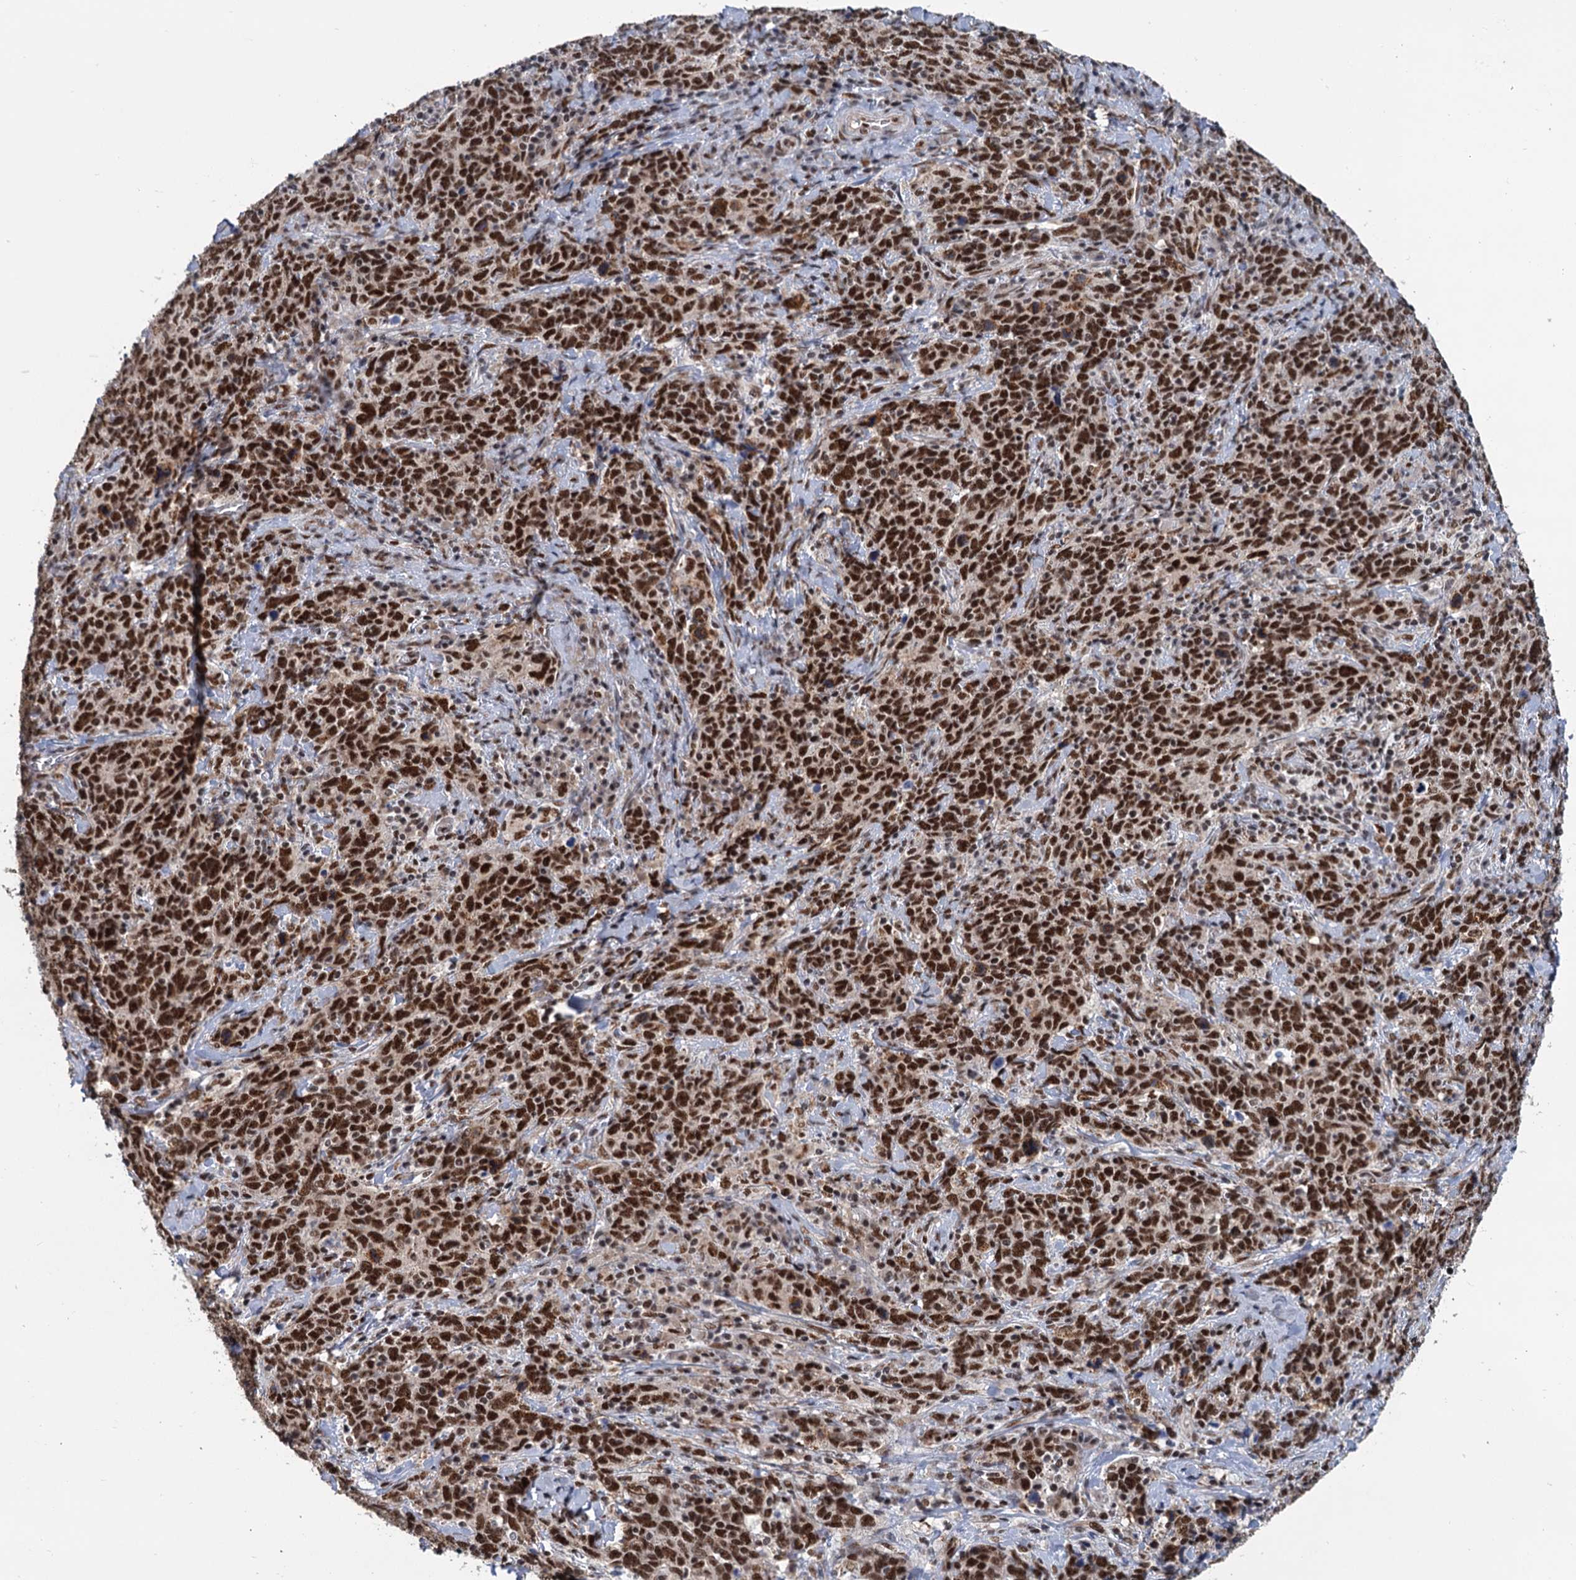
{"staining": {"intensity": "strong", "quantity": ">75%", "location": "nuclear"}, "tissue": "cervical cancer", "cell_type": "Tumor cells", "image_type": "cancer", "snomed": [{"axis": "morphology", "description": "Squamous cell carcinoma, NOS"}, {"axis": "topography", "description": "Cervix"}], "caption": "Immunohistochemical staining of squamous cell carcinoma (cervical) demonstrates high levels of strong nuclear protein expression in about >75% of tumor cells.", "gene": "WBP4", "patient": {"sex": "female", "age": 41}}